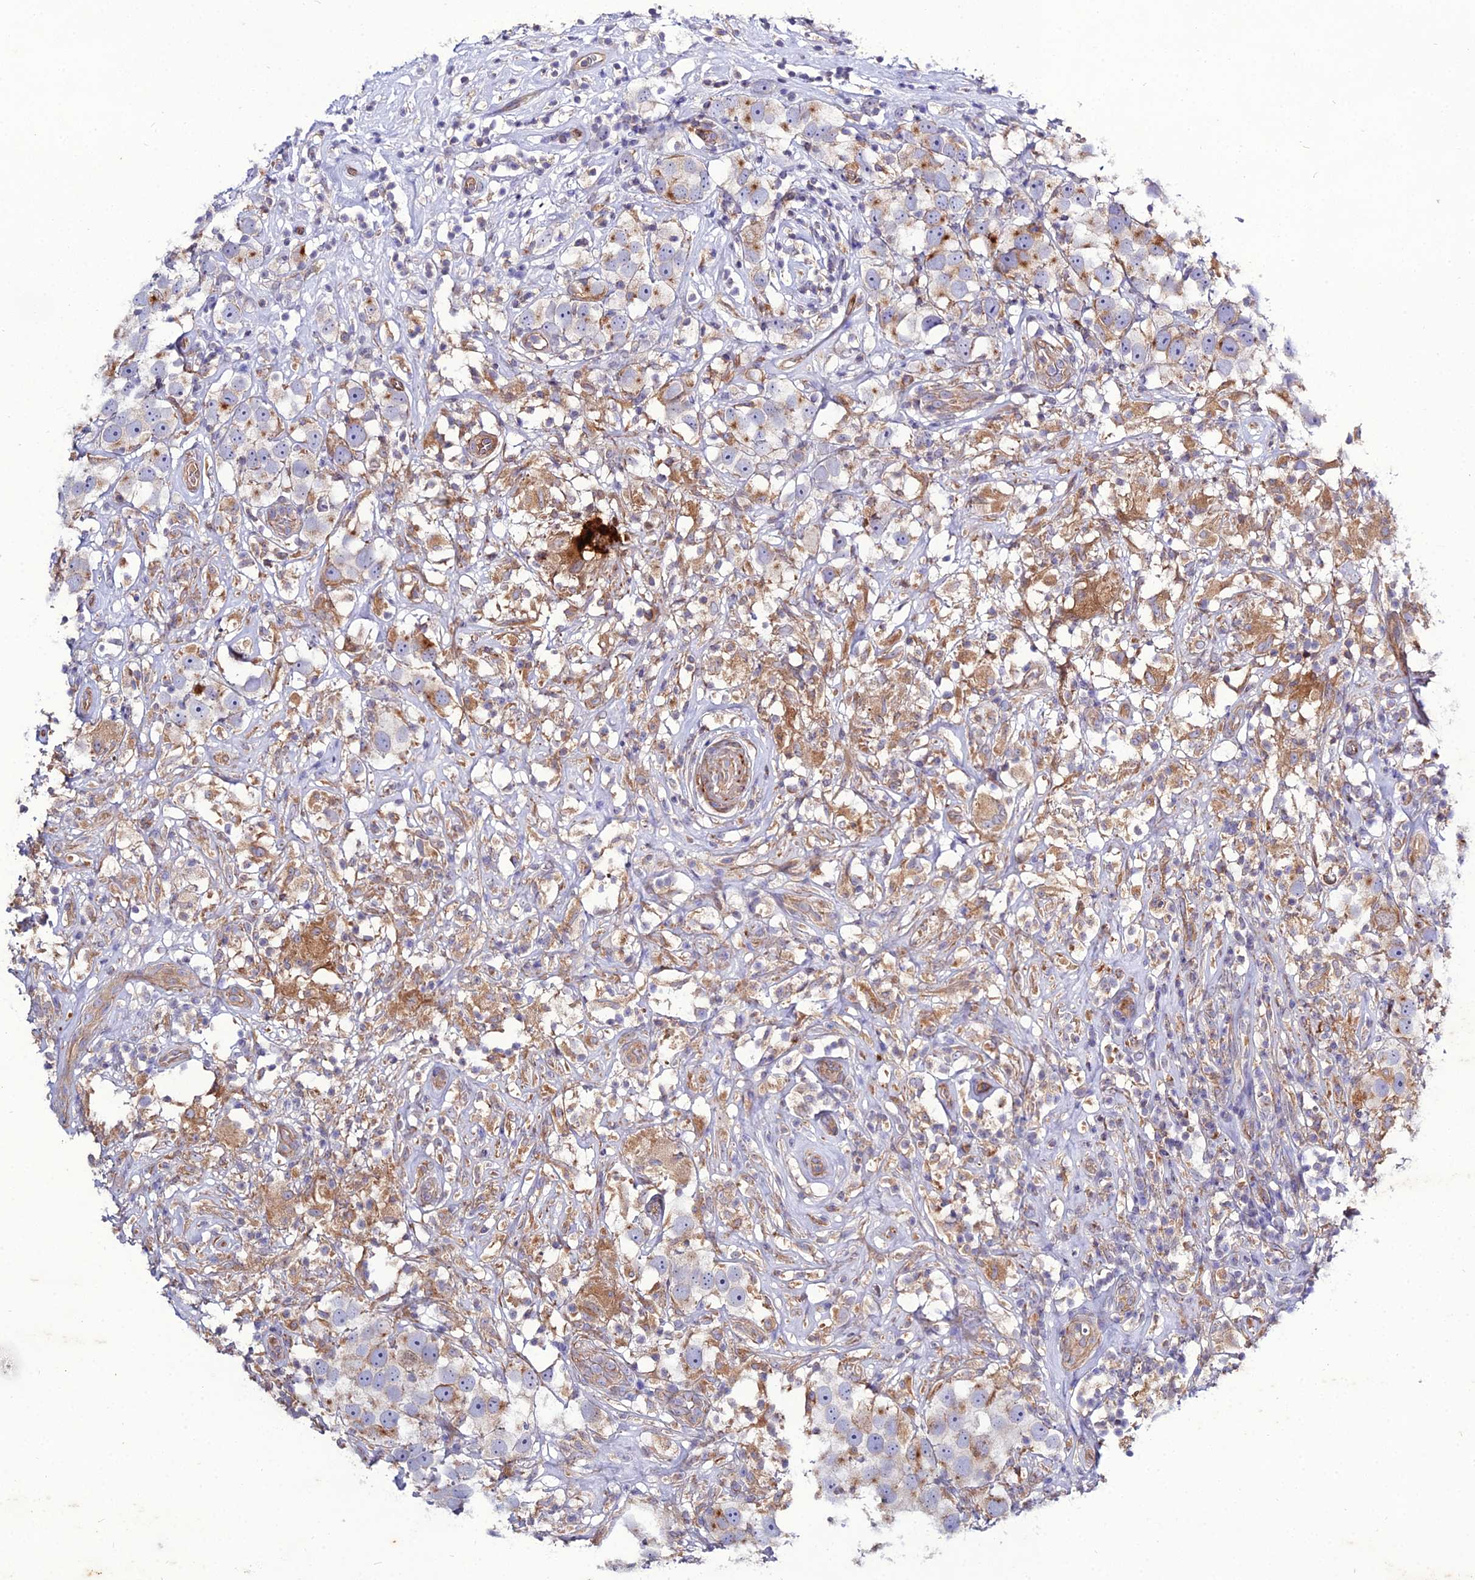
{"staining": {"intensity": "moderate", "quantity": ">75%", "location": "cytoplasmic/membranous"}, "tissue": "testis cancer", "cell_type": "Tumor cells", "image_type": "cancer", "snomed": [{"axis": "morphology", "description": "Seminoma, NOS"}, {"axis": "topography", "description": "Testis"}], "caption": "Testis cancer (seminoma) tissue reveals moderate cytoplasmic/membranous staining in approximately >75% of tumor cells", "gene": "ARL6IP1", "patient": {"sex": "male", "age": 49}}